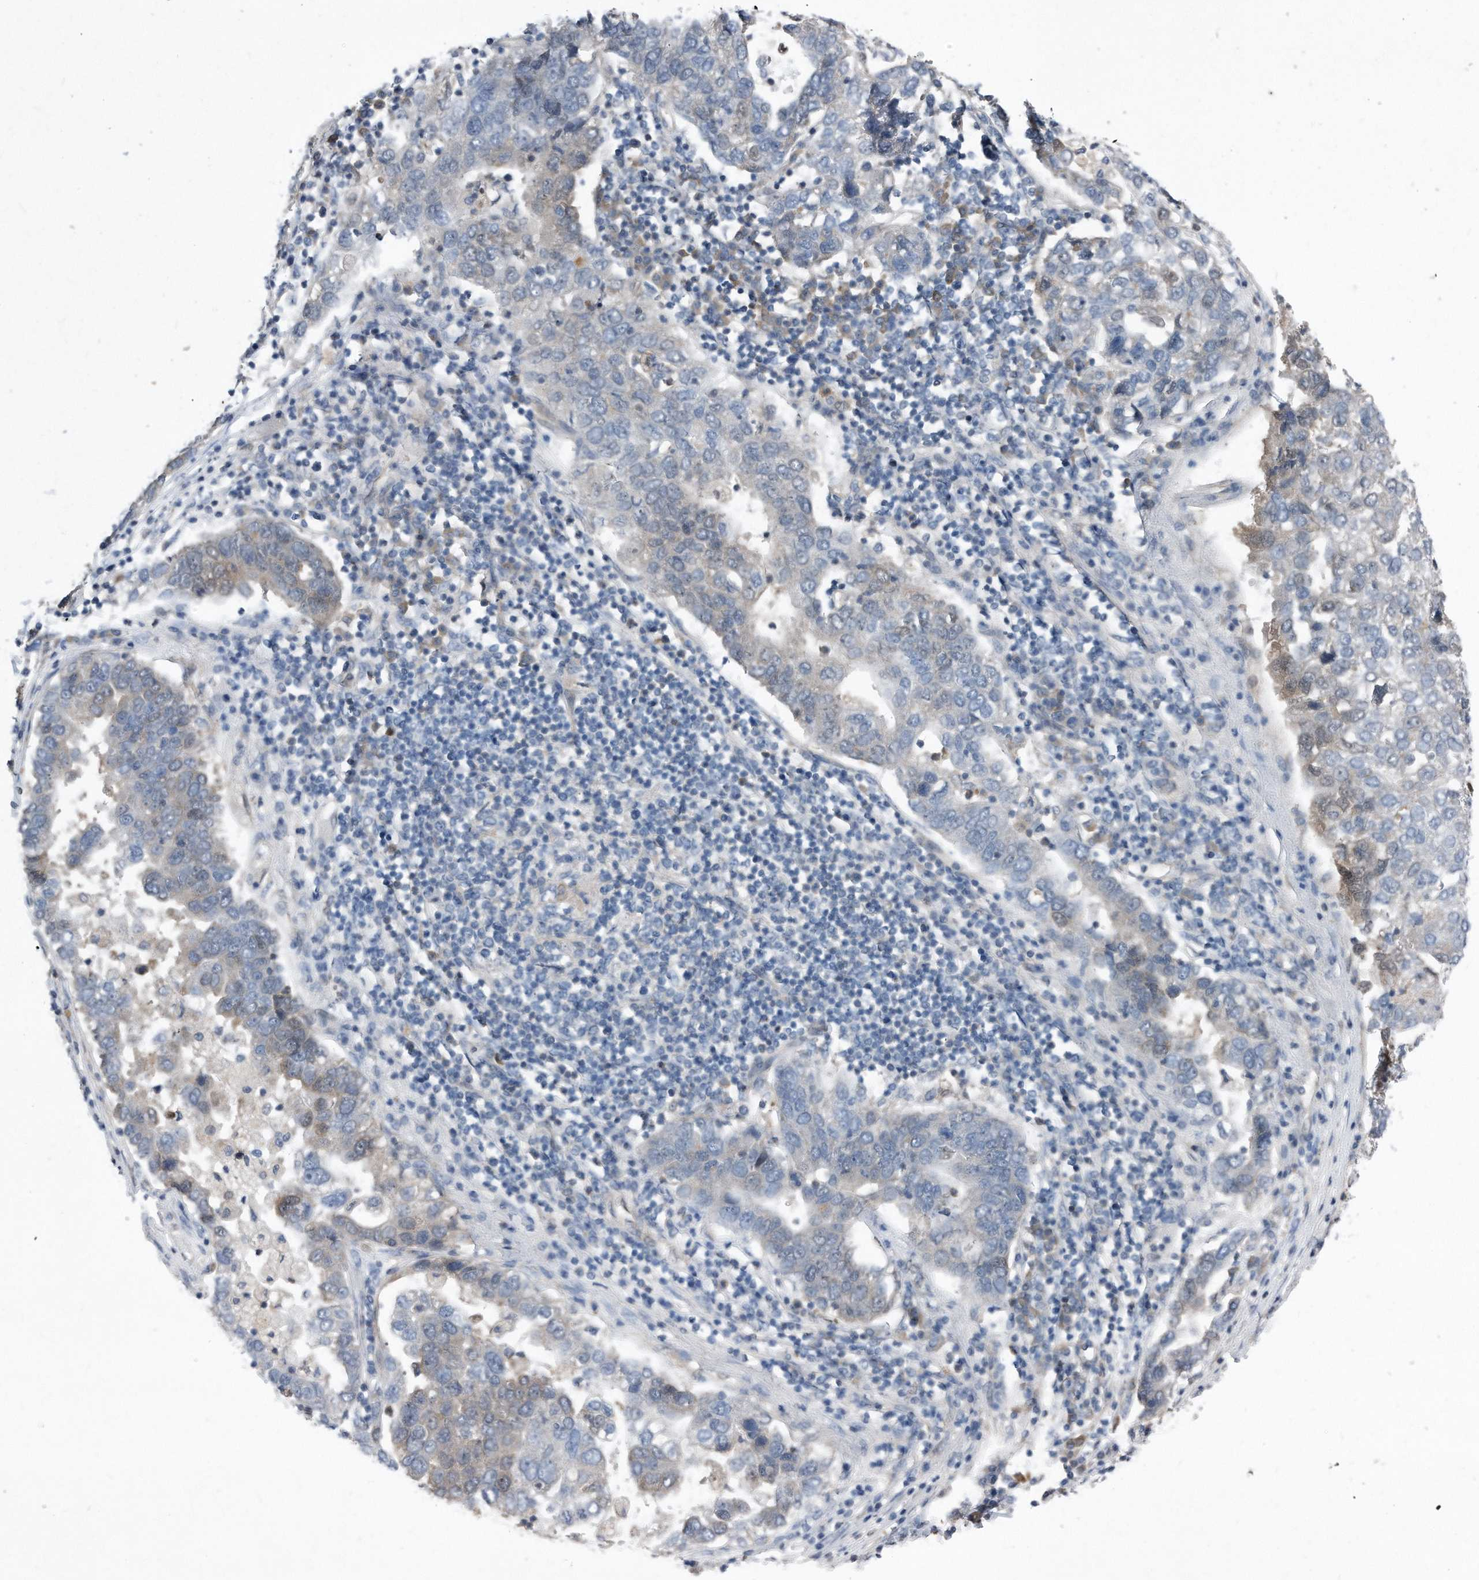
{"staining": {"intensity": "weak", "quantity": "25%-75%", "location": "cytoplasmic/membranous"}, "tissue": "pancreatic cancer", "cell_type": "Tumor cells", "image_type": "cancer", "snomed": [{"axis": "morphology", "description": "Adenocarcinoma, NOS"}, {"axis": "topography", "description": "Pancreas"}], "caption": "This micrograph exhibits IHC staining of pancreatic cancer (adenocarcinoma), with low weak cytoplasmic/membranous staining in about 25%-75% of tumor cells.", "gene": "MAP2K6", "patient": {"sex": "female", "age": 61}}